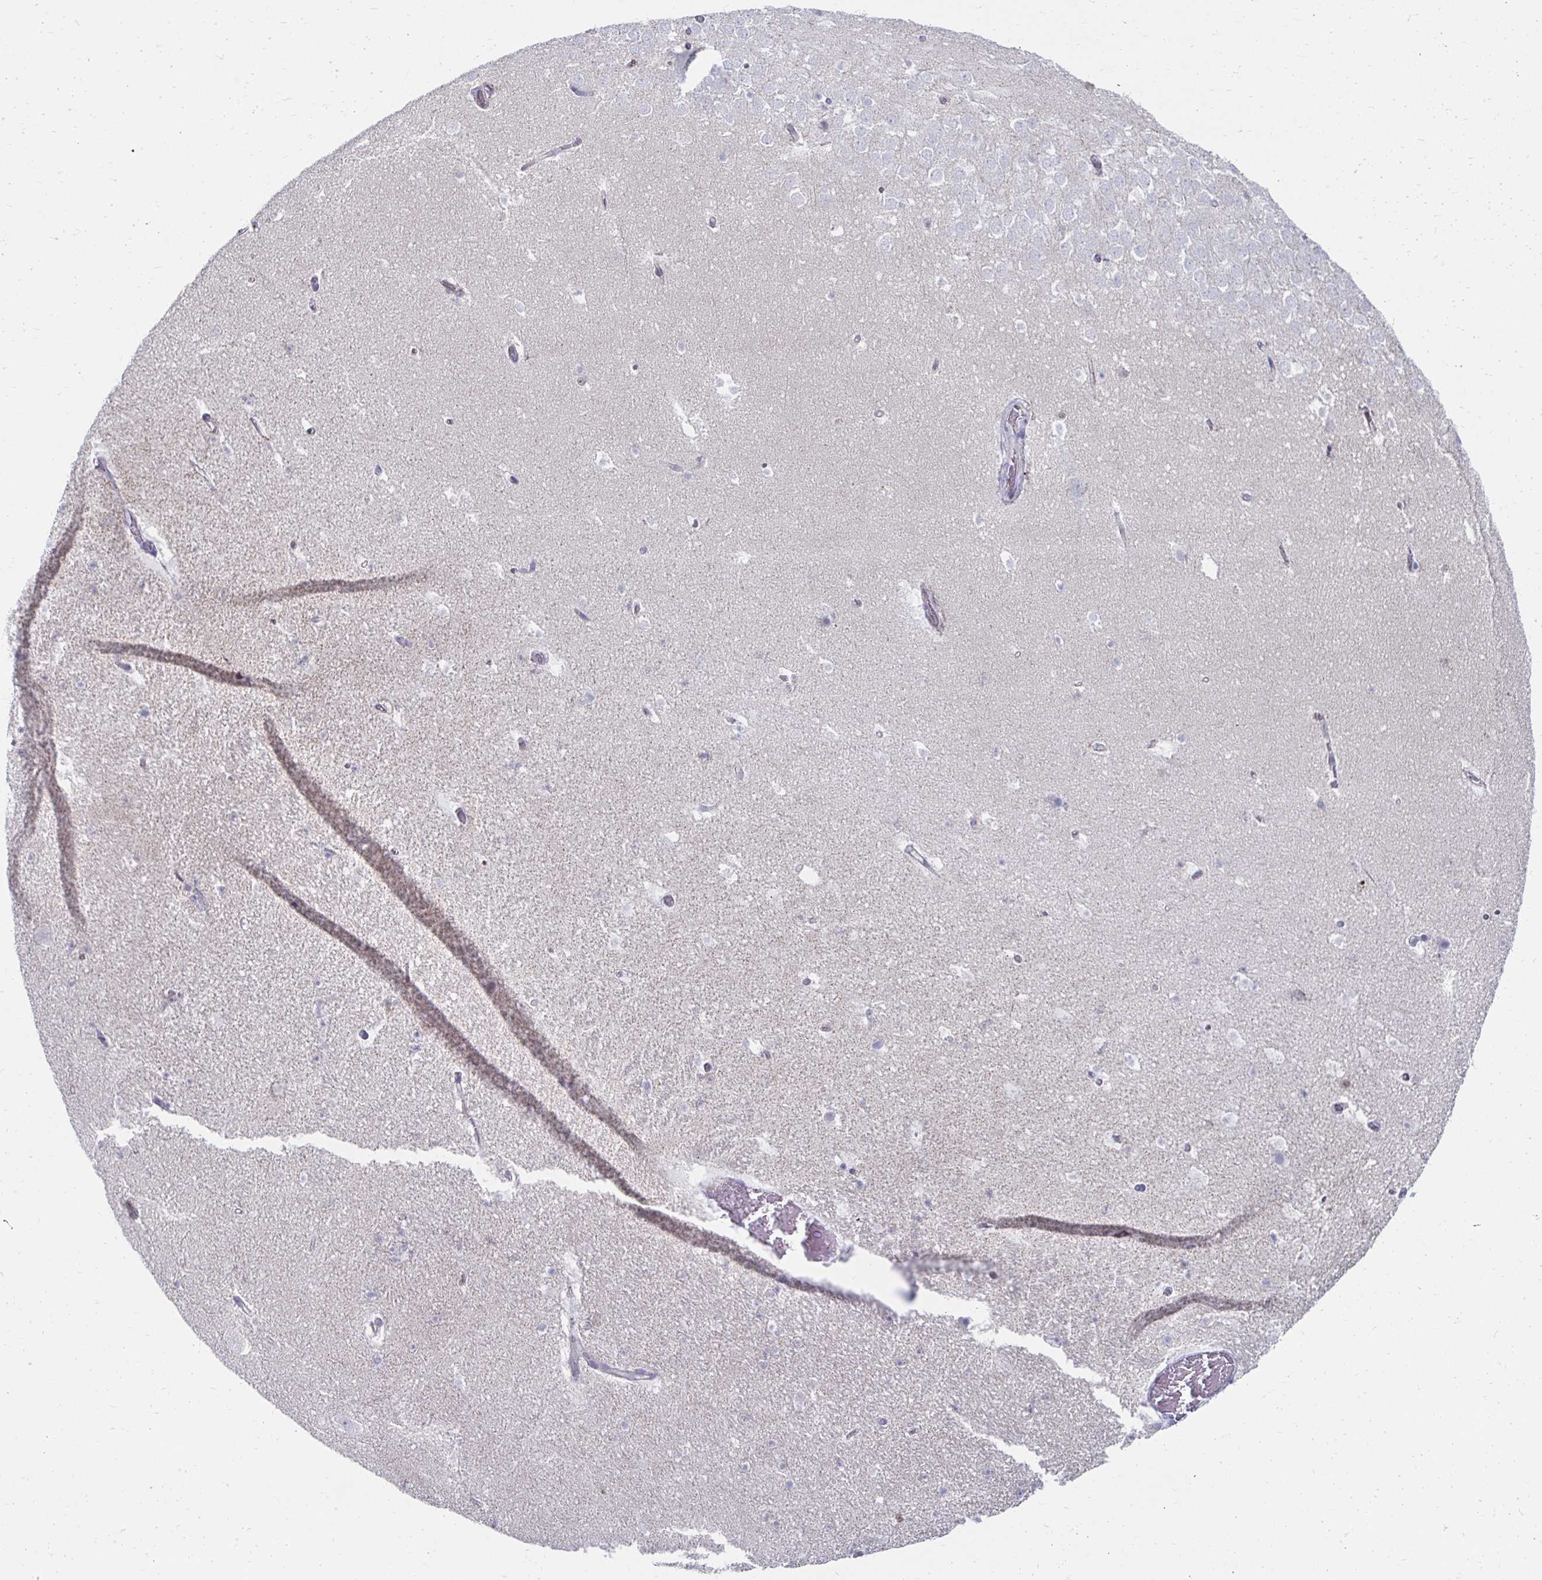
{"staining": {"intensity": "negative", "quantity": "none", "location": "none"}, "tissue": "hippocampus", "cell_type": "Glial cells", "image_type": "normal", "snomed": [{"axis": "morphology", "description": "Normal tissue, NOS"}, {"axis": "topography", "description": "Hippocampus"}], "caption": "Protein analysis of benign hippocampus reveals no significant expression in glial cells.", "gene": "NOCT", "patient": {"sex": "female", "age": 42}}